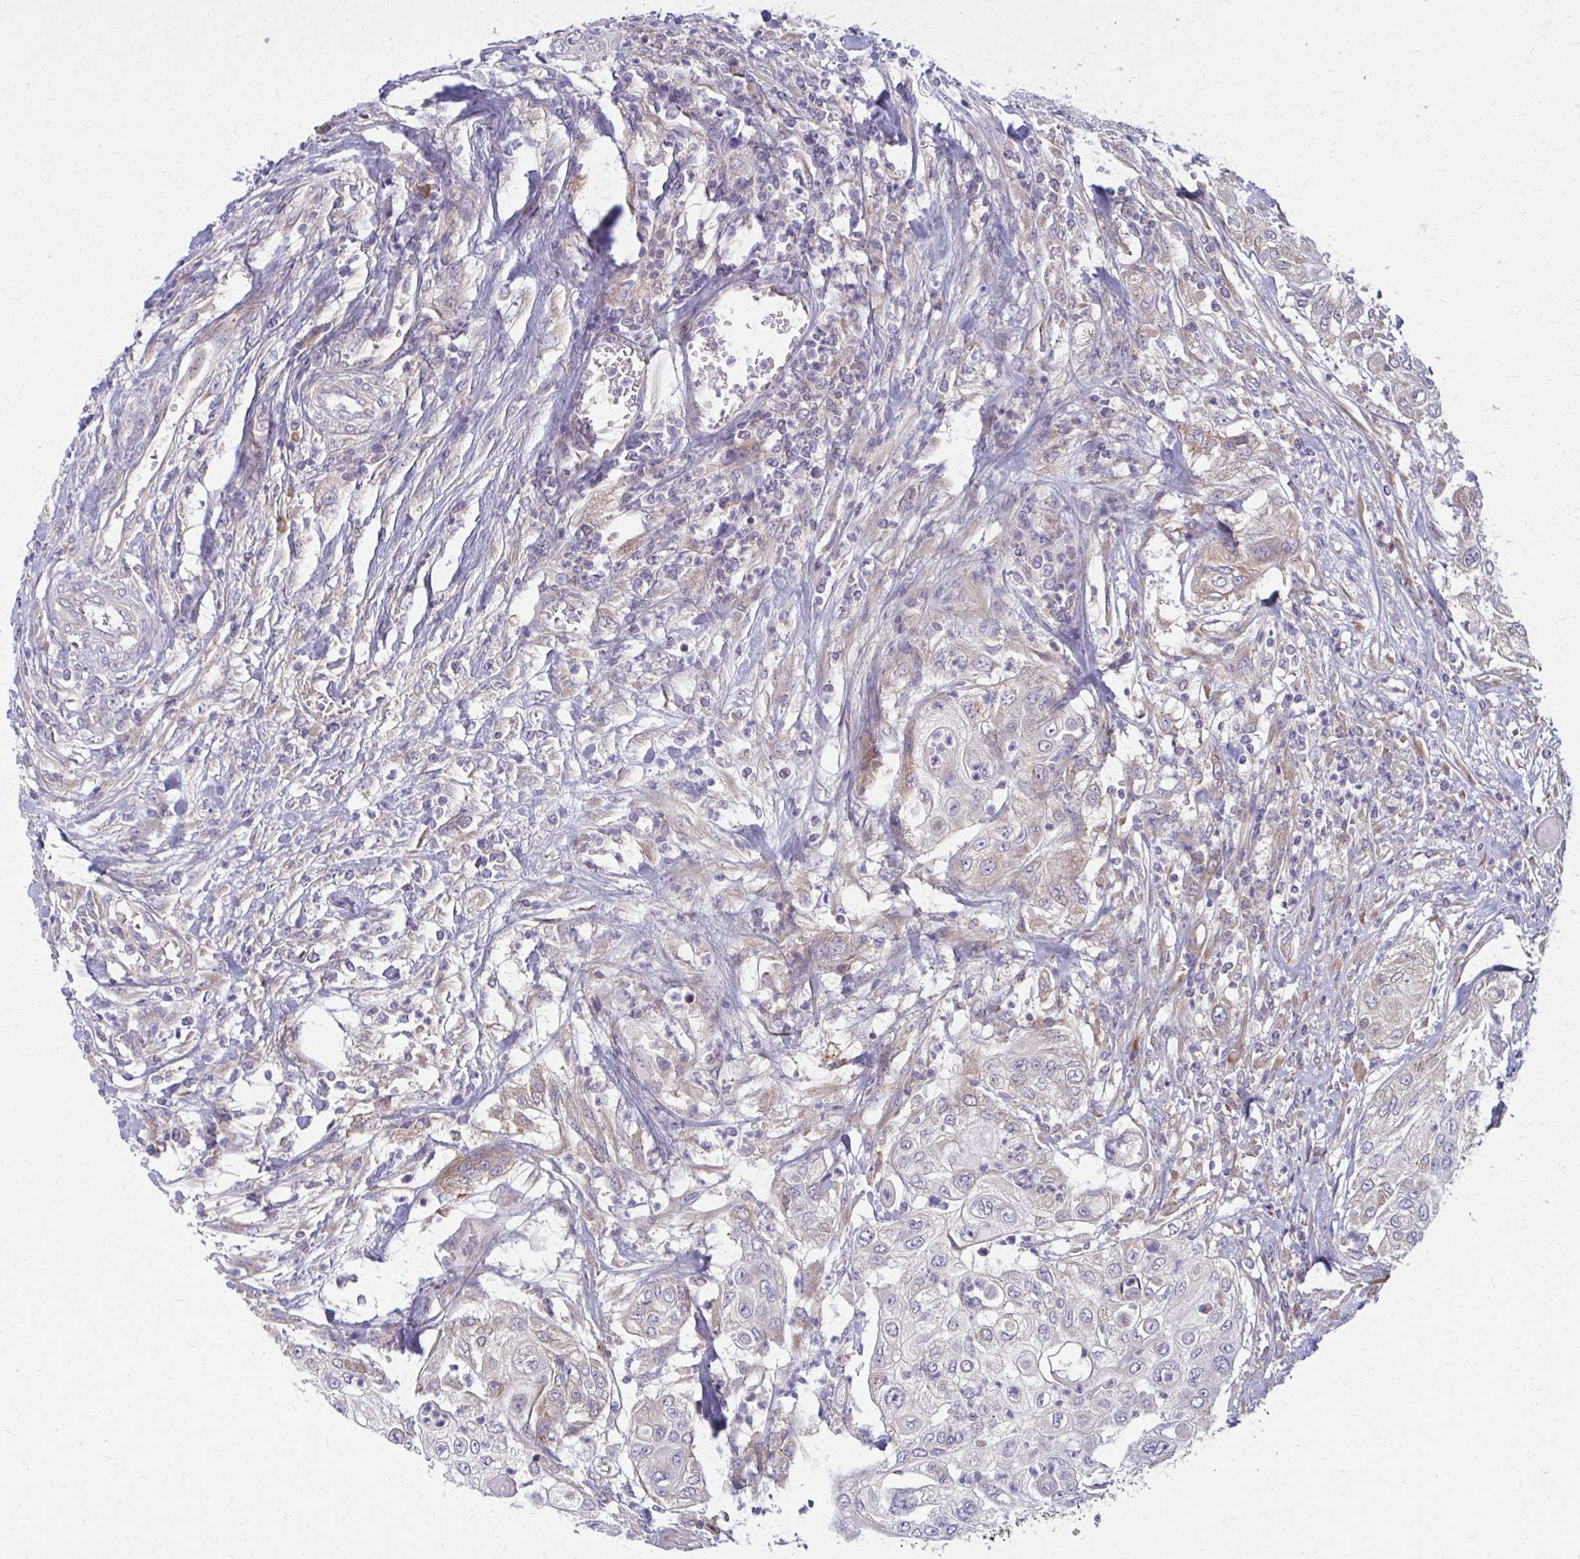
{"staining": {"intensity": "negative", "quantity": "none", "location": "none"}, "tissue": "urothelial cancer", "cell_type": "Tumor cells", "image_type": "cancer", "snomed": [{"axis": "morphology", "description": "Urothelial carcinoma, High grade"}, {"axis": "topography", "description": "Urinary bladder"}], "caption": "Immunohistochemical staining of high-grade urothelial carcinoma demonstrates no significant staining in tumor cells.", "gene": "CEMP1", "patient": {"sex": "female", "age": 79}}